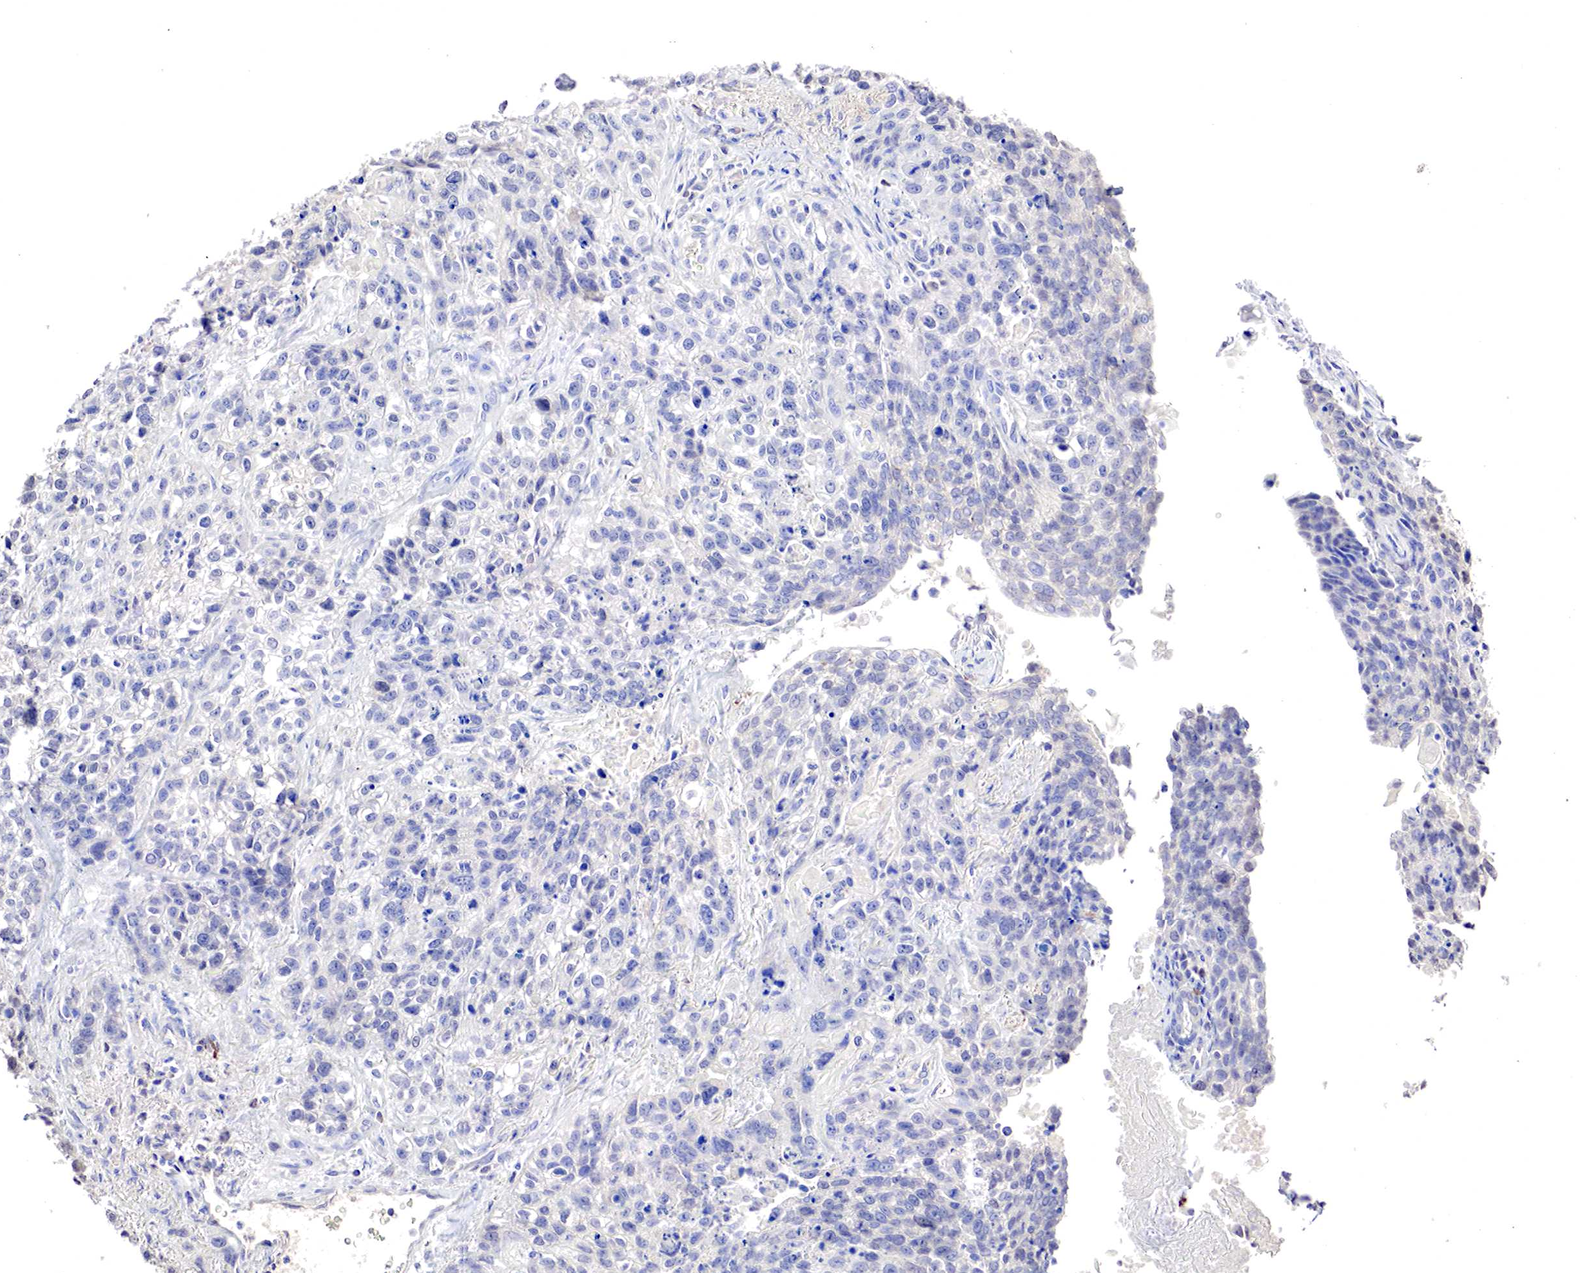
{"staining": {"intensity": "negative", "quantity": "none", "location": "none"}, "tissue": "lung cancer", "cell_type": "Tumor cells", "image_type": "cancer", "snomed": [{"axis": "morphology", "description": "Squamous cell carcinoma, NOS"}, {"axis": "topography", "description": "Lymph node"}, {"axis": "topography", "description": "Lung"}], "caption": "Immunohistochemical staining of lung squamous cell carcinoma demonstrates no significant positivity in tumor cells.", "gene": "GATA1", "patient": {"sex": "male", "age": 74}}